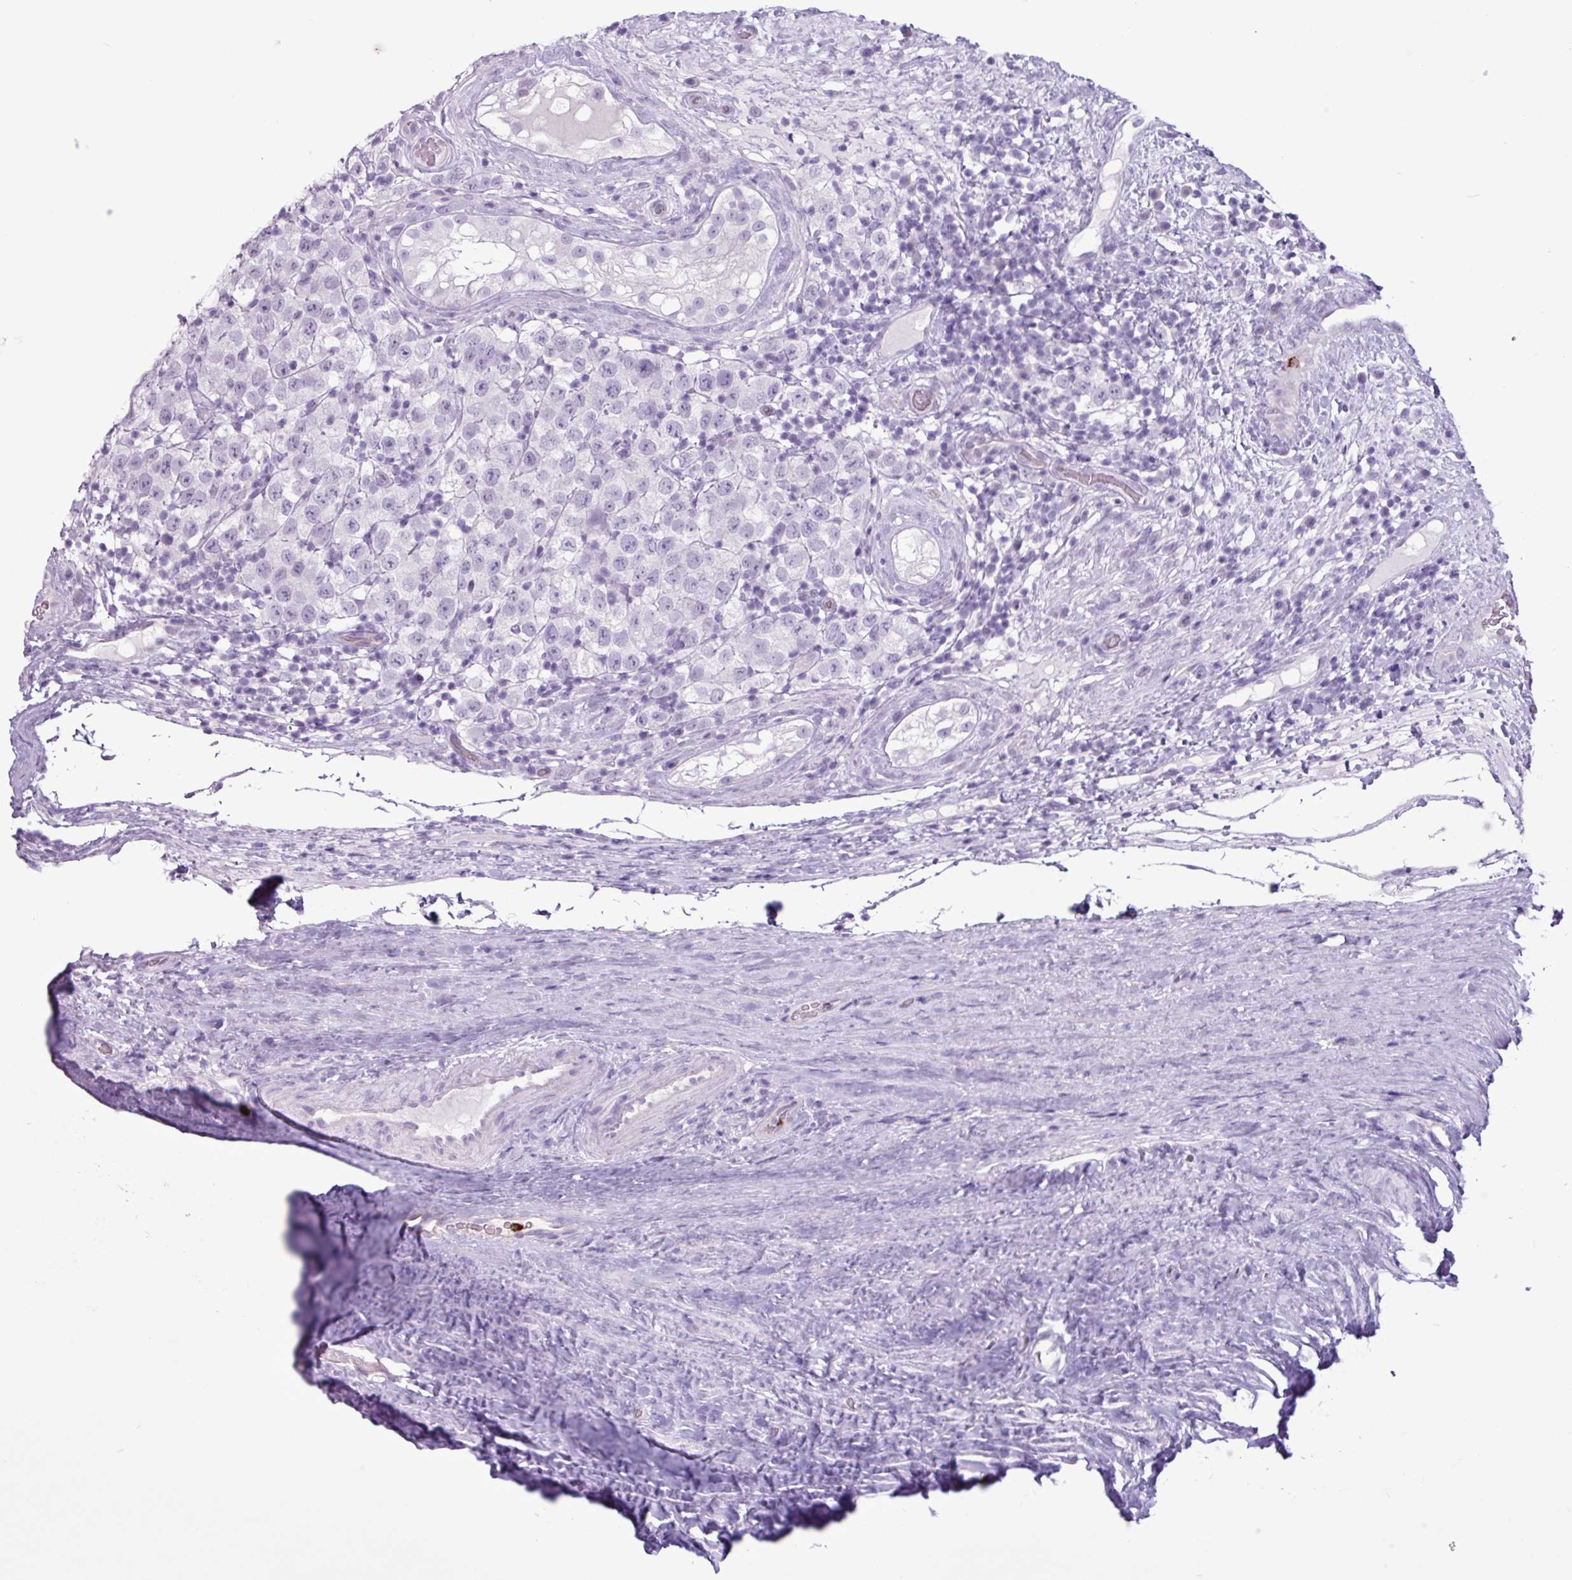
{"staining": {"intensity": "negative", "quantity": "none", "location": "none"}, "tissue": "testis cancer", "cell_type": "Tumor cells", "image_type": "cancer", "snomed": [{"axis": "morphology", "description": "Seminoma, NOS"}, {"axis": "morphology", "description": "Carcinoma, Embryonal, NOS"}, {"axis": "topography", "description": "Testis"}], "caption": "Tumor cells show no significant protein positivity in testis embryonal carcinoma.", "gene": "TMEM178A", "patient": {"sex": "male", "age": 41}}